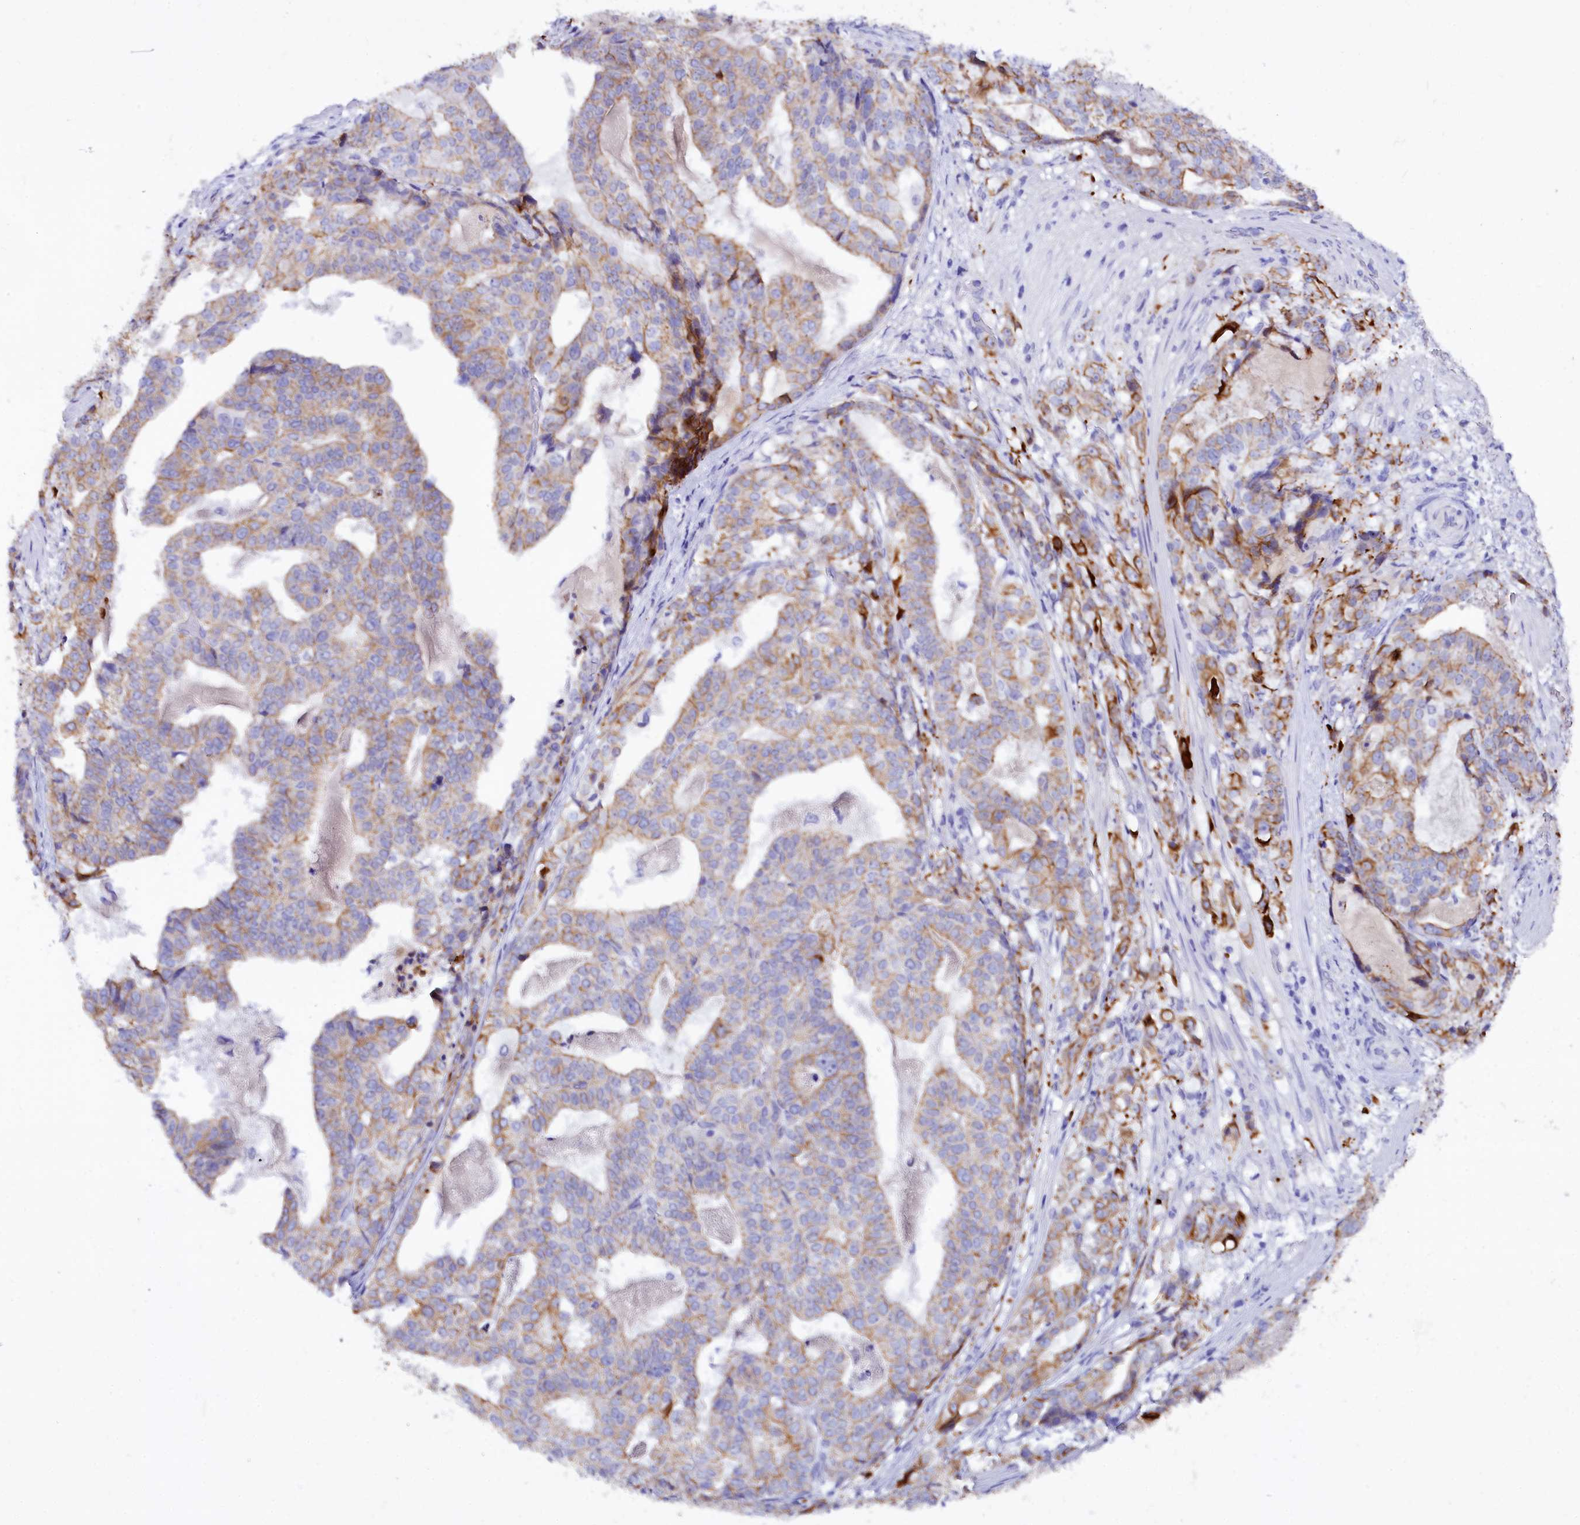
{"staining": {"intensity": "weak", "quantity": ">75%", "location": "cytoplasmic/membranous"}, "tissue": "stomach cancer", "cell_type": "Tumor cells", "image_type": "cancer", "snomed": [{"axis": "morphology", "description": "Adenocarcinoma, NOS"}, {"axis": "topography", "description": "Stomach"}], "caption": "High-magnification brightfield microscopy of stomach cancer (adenocarcinoma) stained with DAB (3,3'-diaminobenzidine) (brown) and counterstained with hematoxylin (blue). tumor cells exhibit weak cytoplasmic/membranous staining is appreciated in approximately>75% of cells. (DAB = brown stain, brightfield microscopy at high magnification).", "gene": "FAAP20", "patient": {"sex": "male", "age": 48}}